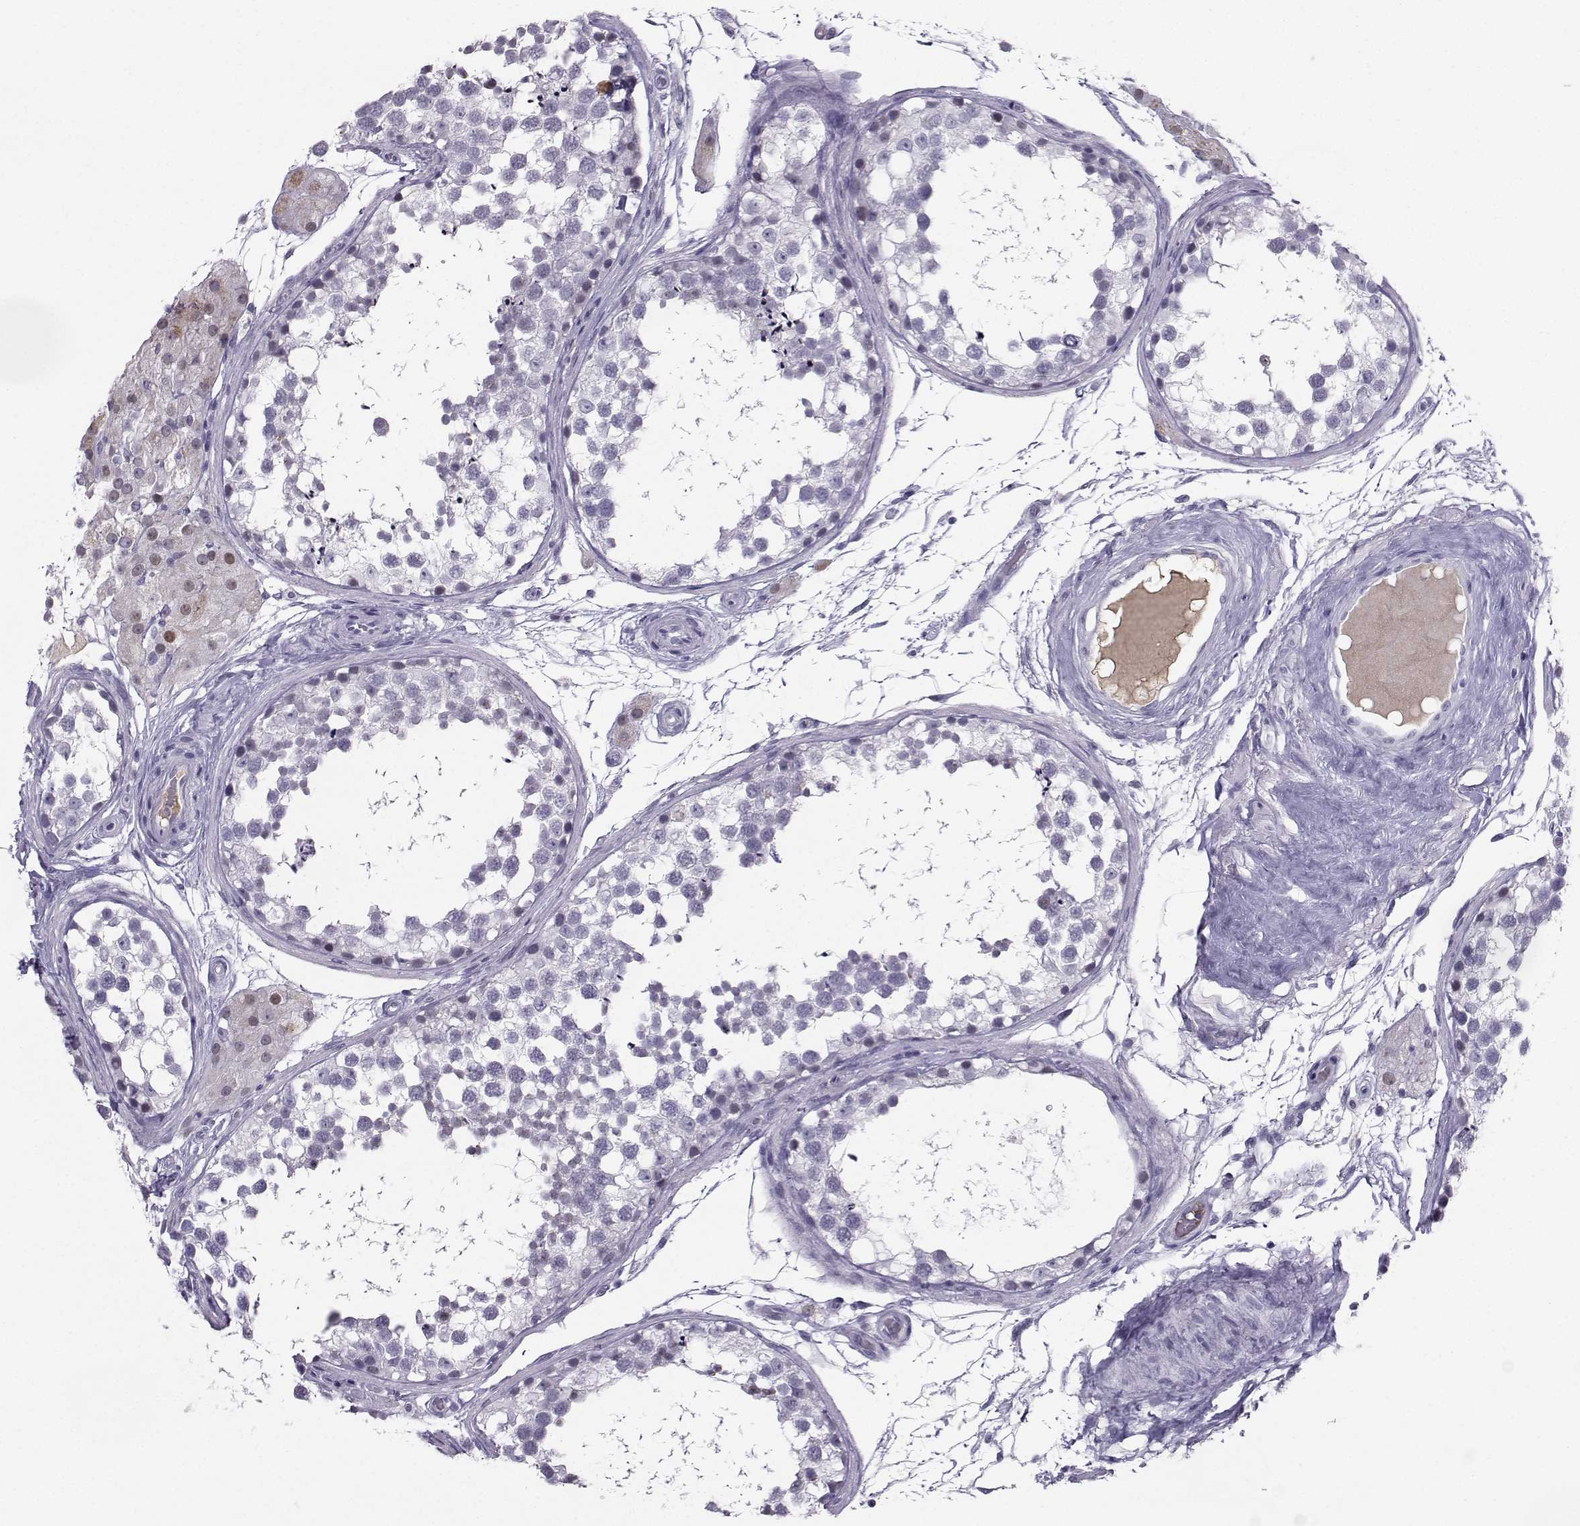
{"staining": {"intensity": "negative", "quantity": "none", "location": "none"}, "tissue": "testis", "cell_type": "Cells in seminiferous ducts", "image_type": "normal", "snomed": [{"axis": "morphology", "description": "Normal tissue, NOS"}, {"axis": "morphology", "description": "Seminoma, NOS"}, {"axis": "topography", "description": "Testis"}], "caption": "Cells in seminiferous ducts show no significant staining in unremarkable testis. (DAB immunohistochemistry (IHC) with hematoxylin counter stain).", "gene": "LHX1", "patient": {"sex": "male", "age": 65}}